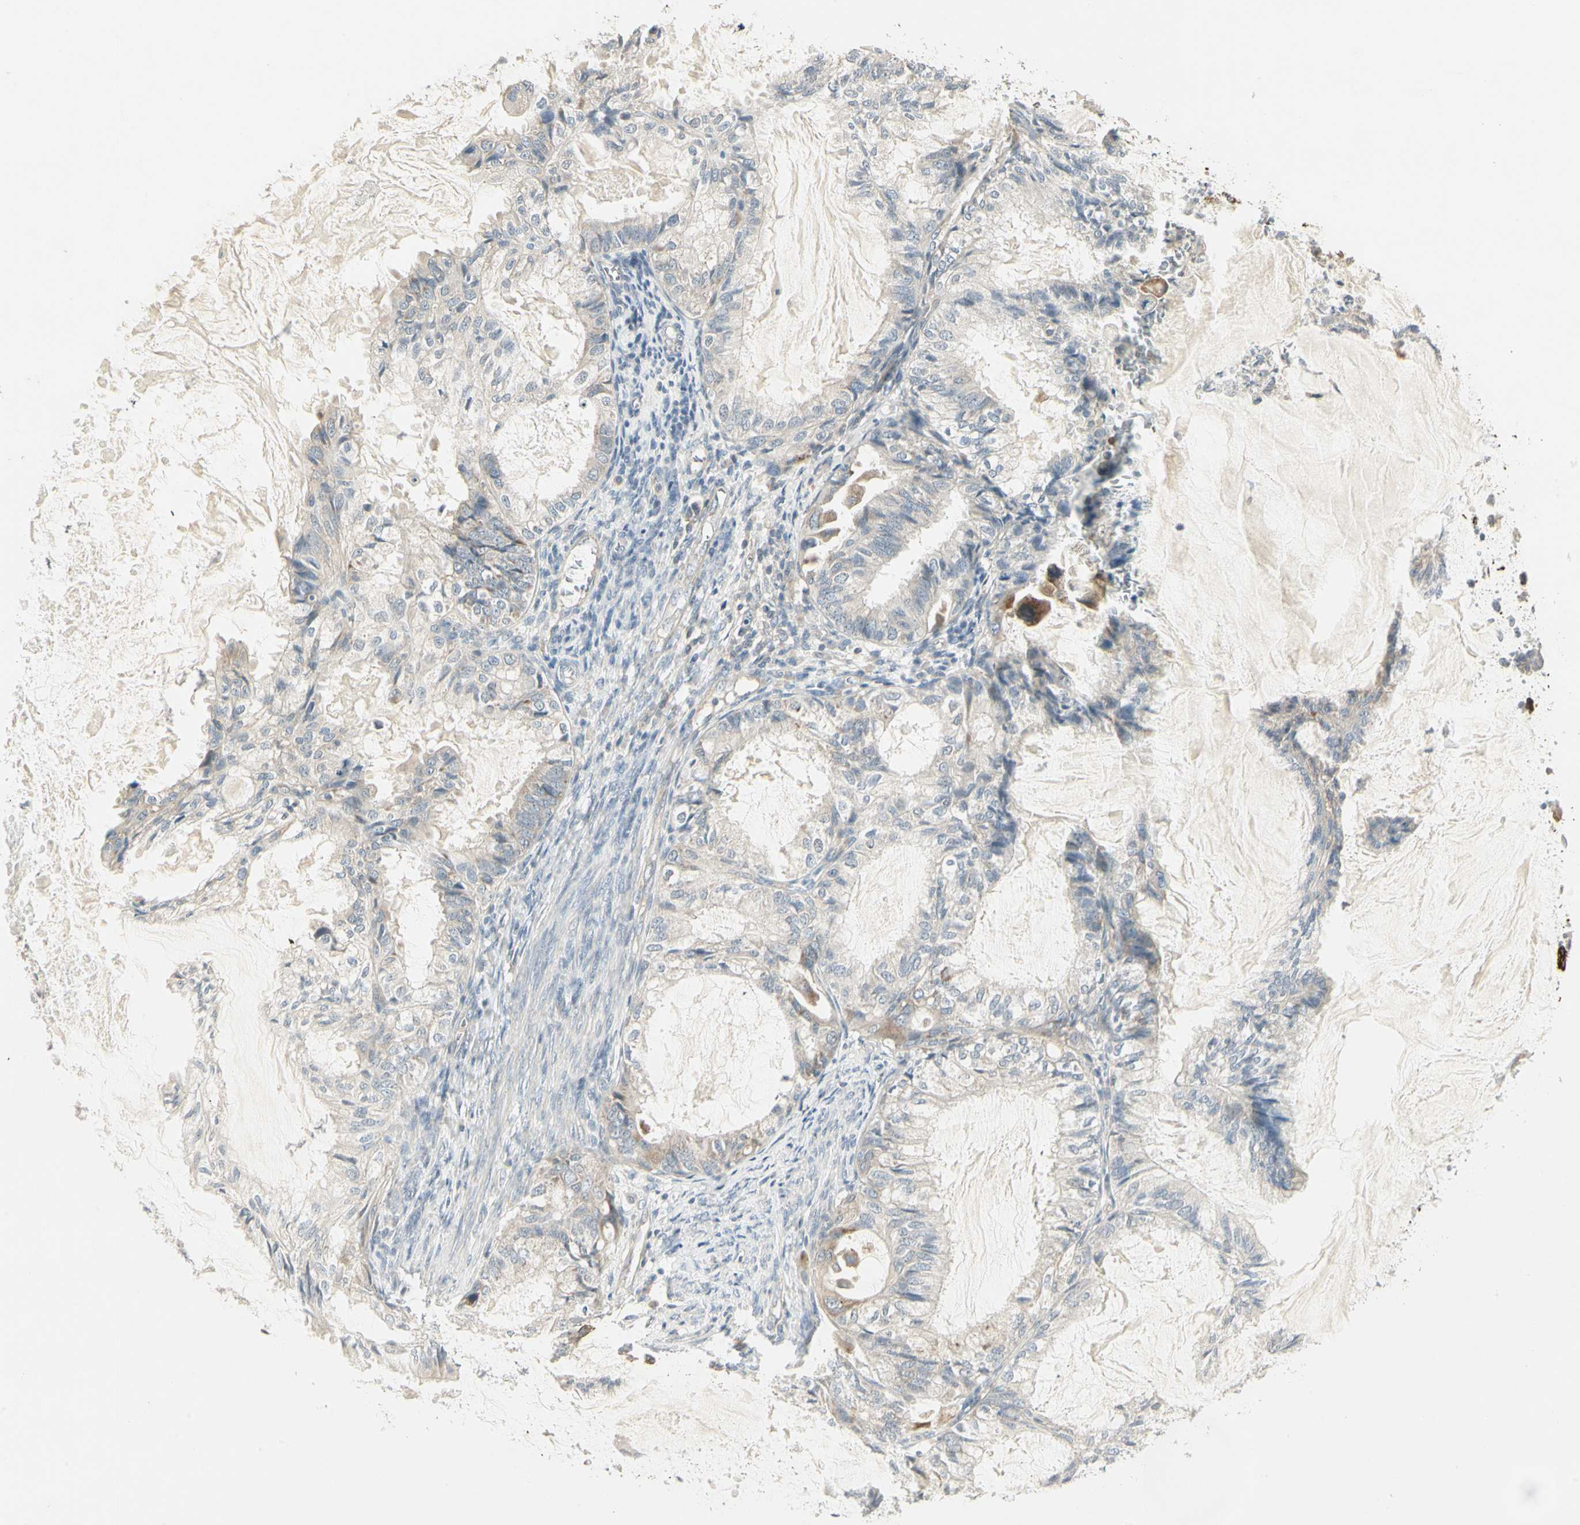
{"staining": {"intensity": "weak", "quantity": "25%-75%", "location": "cytoplasmic/membranous"}, "tissue": "cervical cancer", "cell_type": "Tumor cells", "image_type": "cancer", "snomed": [{"axis": "morphology", "description": "Normal tissue, NOS"}, {"axis": "morphology", "description": "Adenocarcinoma, NOS"}, {"axis": "topography", "description": "Cervix"}, {"axis": "topography", "description": "Endometrium"}], "caption": "Cervical cancer (adenocarcinoma) tissue reveals weak cytoplasmic/membranous staining in about 25%-75% of tumor cells, visualized by immunohistochemistry. (brown staining indicates protein expression, while blue staining denotes nuclei).", "gene": "ZFP36", "patient": {"sex": "female", "age": 86}}